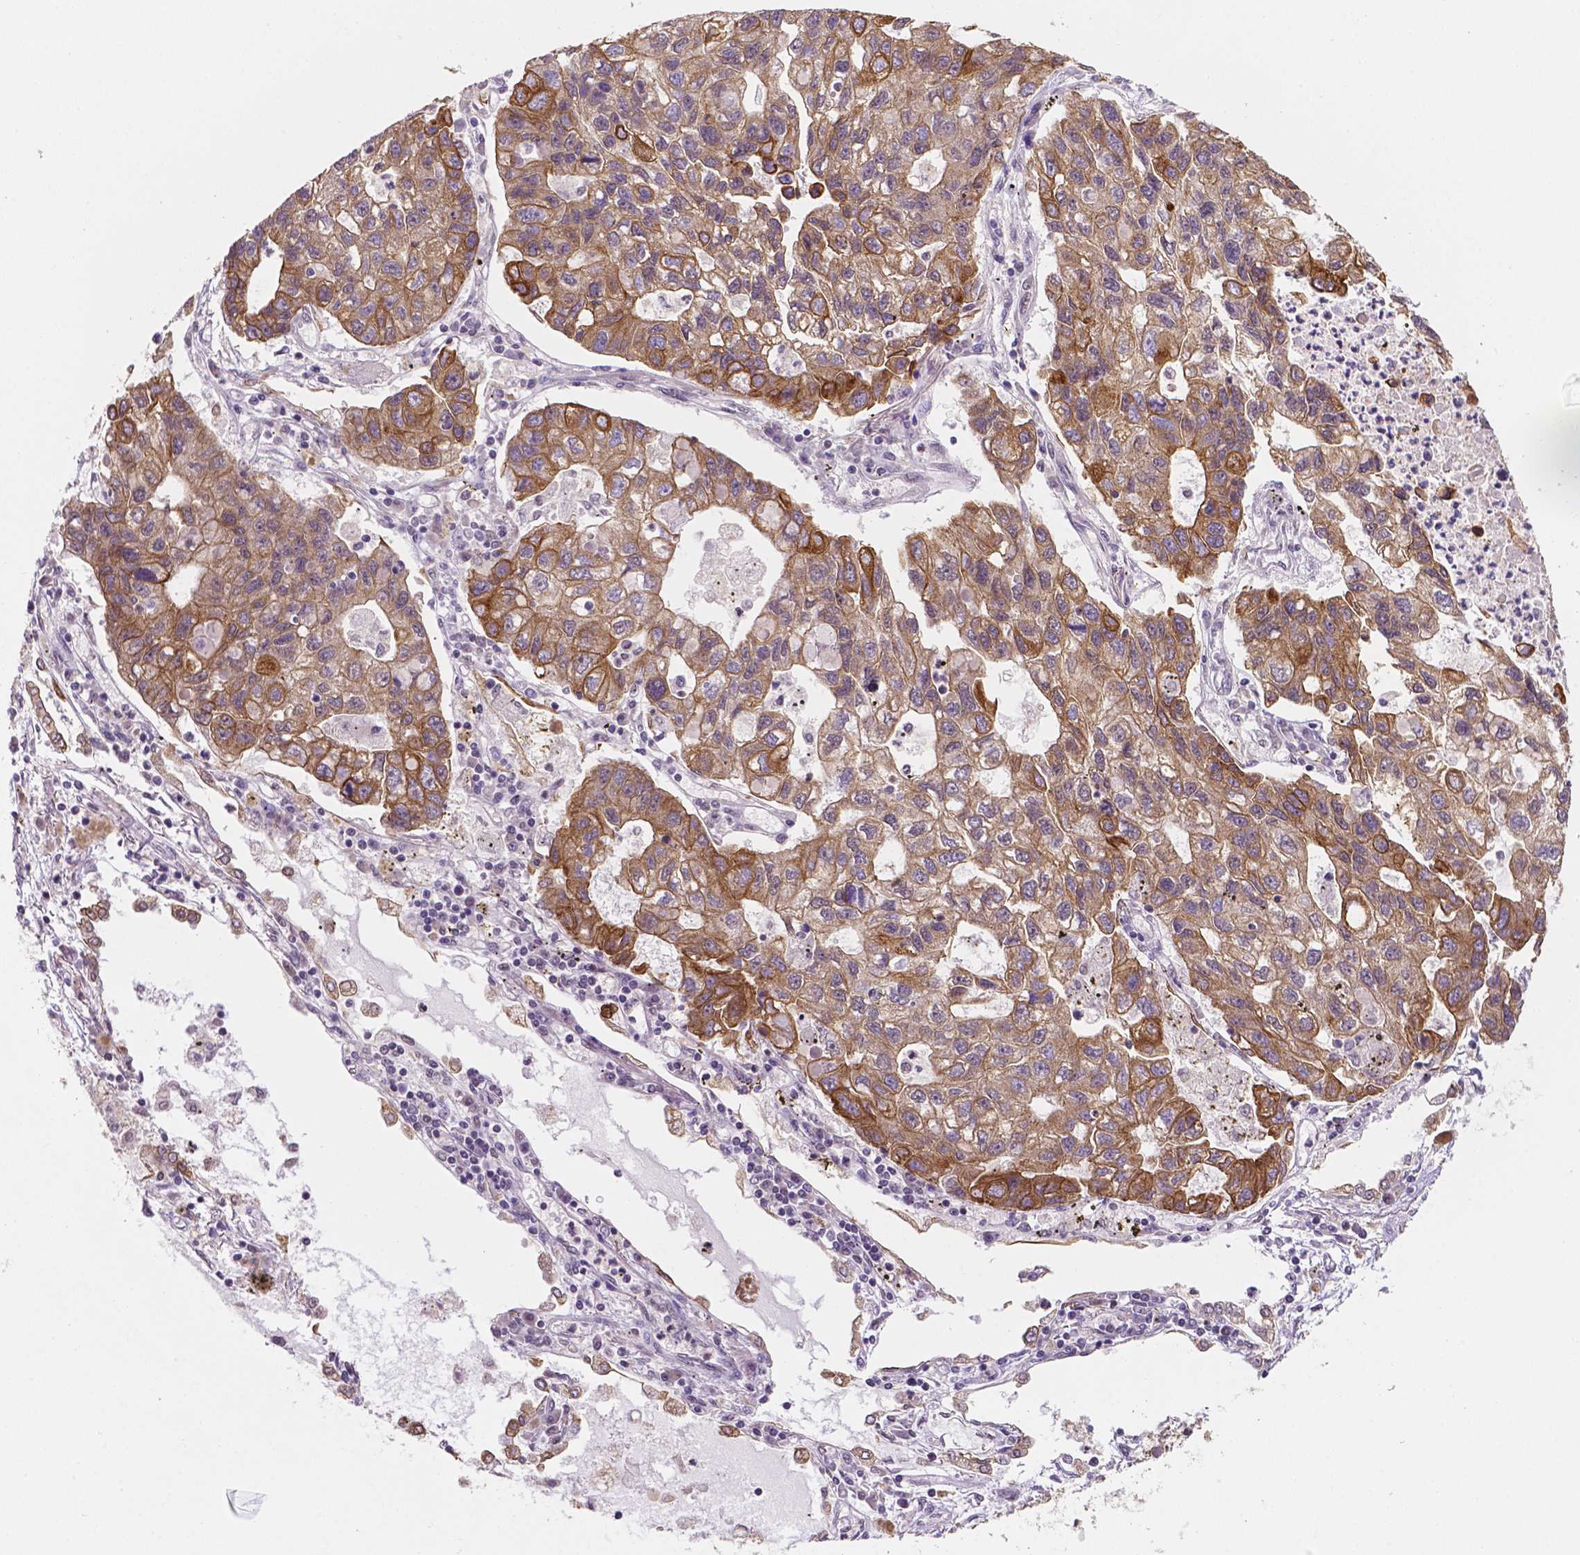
{"staining": {"intensity": "moderate", "quantity": ">75%", "location": "cytoplasmic/membranous"}, "tissue": "lung cancer", "cell_type": "Tumor cells", "image_type": "cancer", "snomed": [{"axis": "morphology", "description": "Adenocarcinoma, NOS"}, {"axis": "topography", "description": "Bronchus"}, {"axis": "topography", "description": "Lung"}], "caption": "DAB (3,3'-diaminobenzidine) immunohistochemical staining of human lung cancer (adenocarcinoma) reveals moderate cytoplasmic/membranous protein positivity in approximately >75% of tumor cells.", "gene": "SHLD3", "patient": {"sex": "female", "age": 51}}